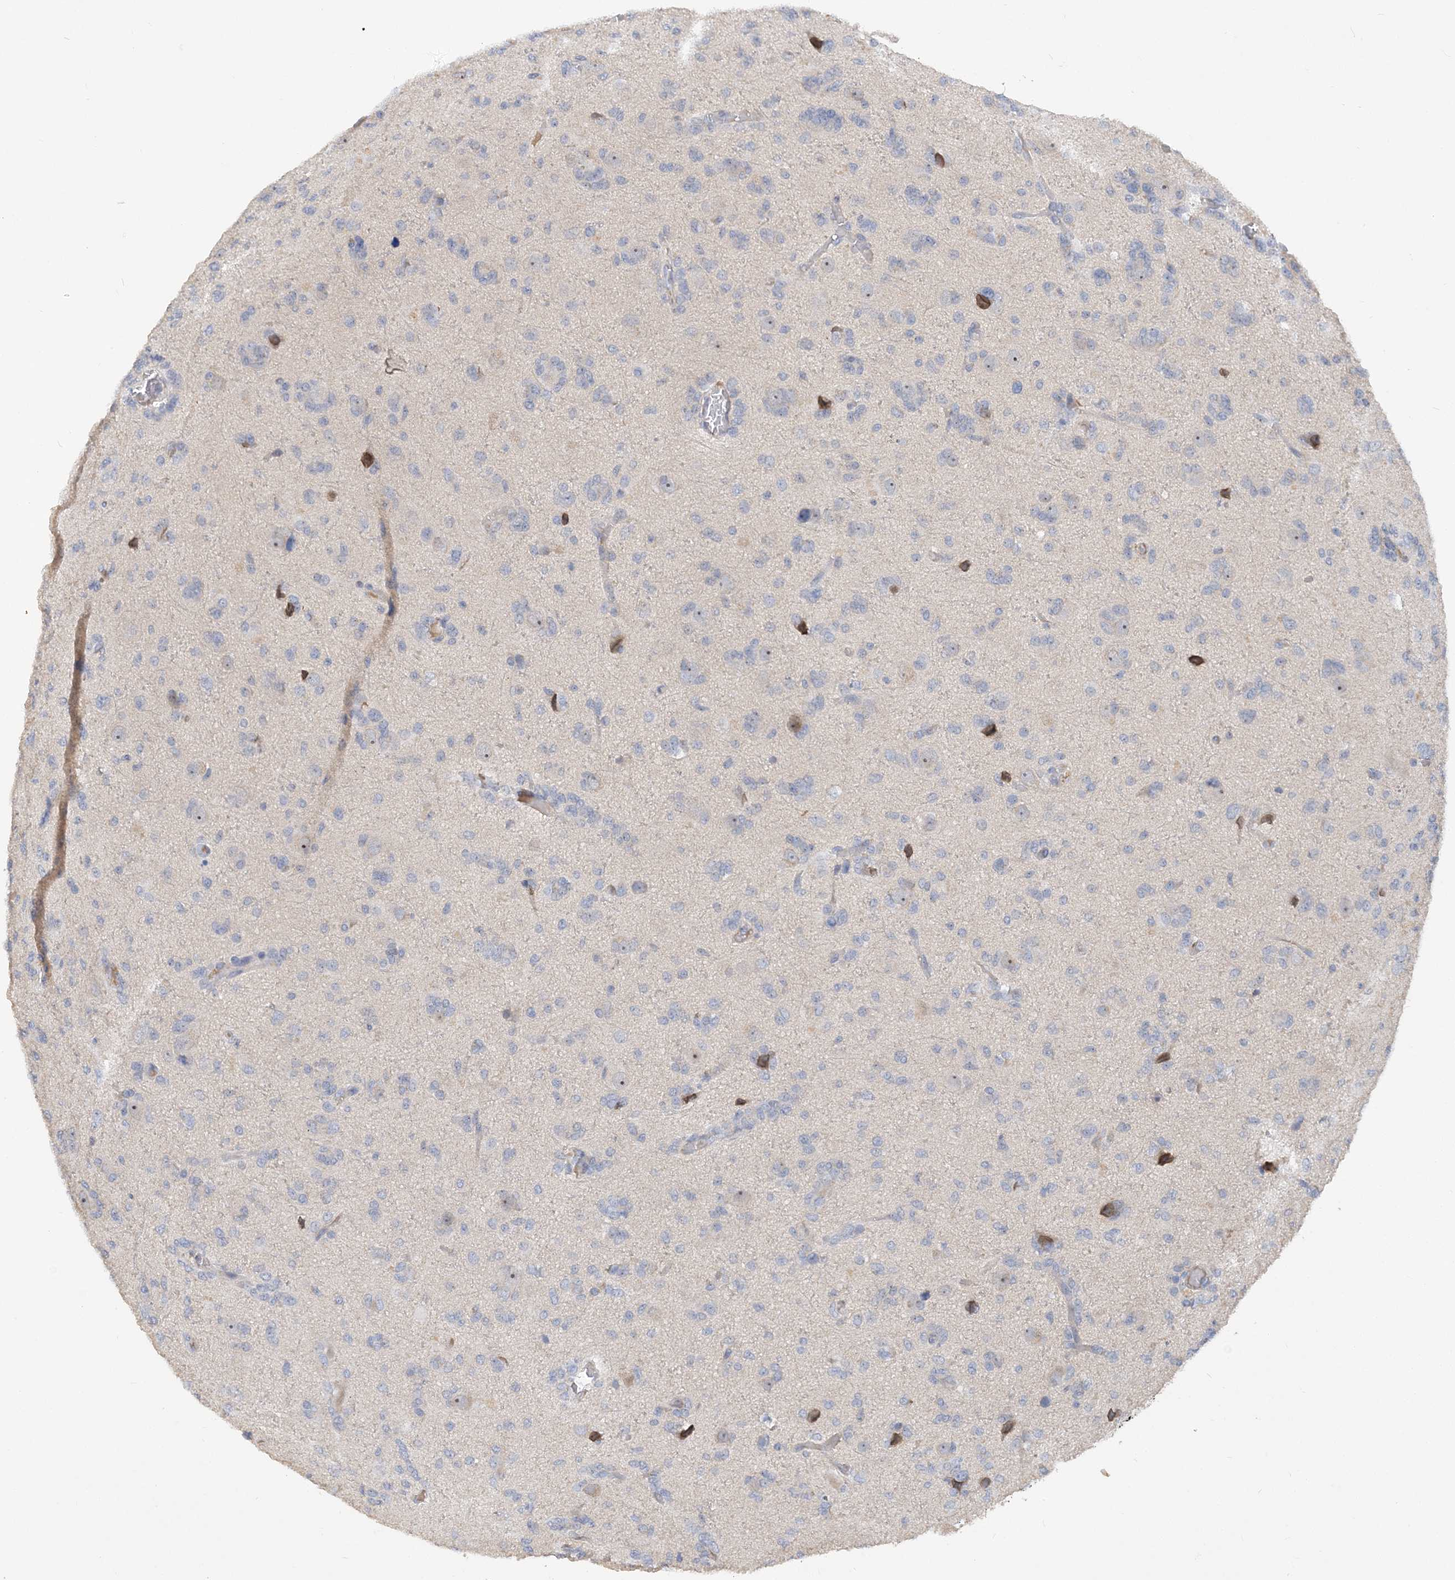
{"staining": {"intensity": "negative", "quantity": "none", "location": "none"}, "tissue": "glioma", "cell_type": "Tumor cells", "image_type": "cancer", "snomed": [{"axis": "morphology", "description": "Glioma, malignant, High grade"}, {"axis": "topography", "description": "Brain"}], "caption": "Tumor cells are negative for protein expression in human malignant glioma (high-grade). (DAB (3,3'-diaminobenzidine) immunohistochemistry (IHC) visualized using brightfield microscopy, high magnification).", "gene": "GRINA", "patient": {"sex": "female", "age": 59}}